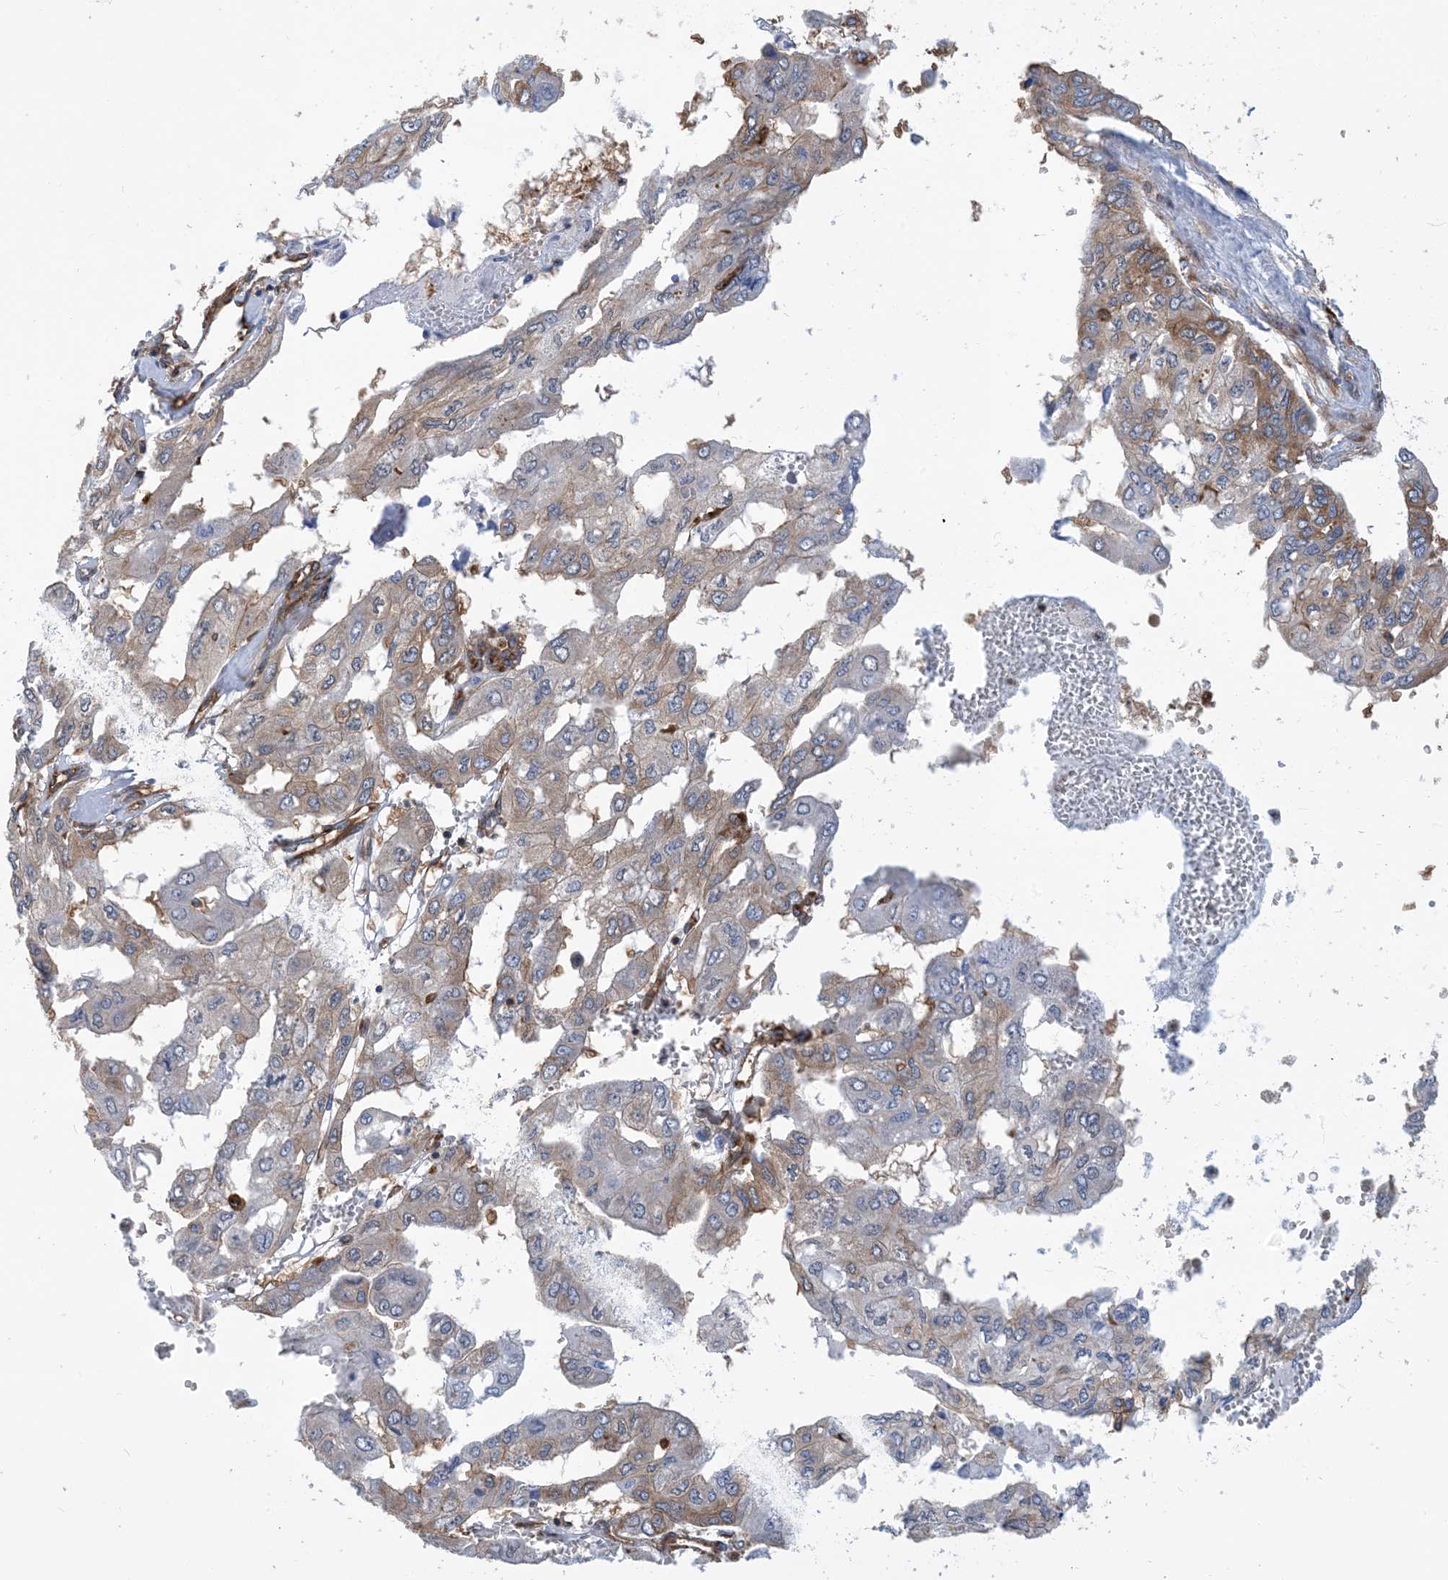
{"staining": {"intensity": "moderate", "quantity": "25%-75%", "location": "cytoplasmic/membranous"}, "tissue": "pancreatic cancer", "cell_type": "Tumor cells", "image_type": "cancer", "snomed": [{"axis": "morphology", "description": "Adenocarcinoma, NOS"}, {"axis": "topography", "description": "Pancreas"}], "caption": "Tumor cells exhibit moderate cytoplasmic/membranous positivity in approximately 25%-75% of cells in adenocarcinoma (pancreatic). (Stains: DAB in brown, nuclei in blue, Microscopy: brightfield microscopy at high magnification).", "gene": "DYNC1LI1", "patient": {"sex": "male", "age": 51}}